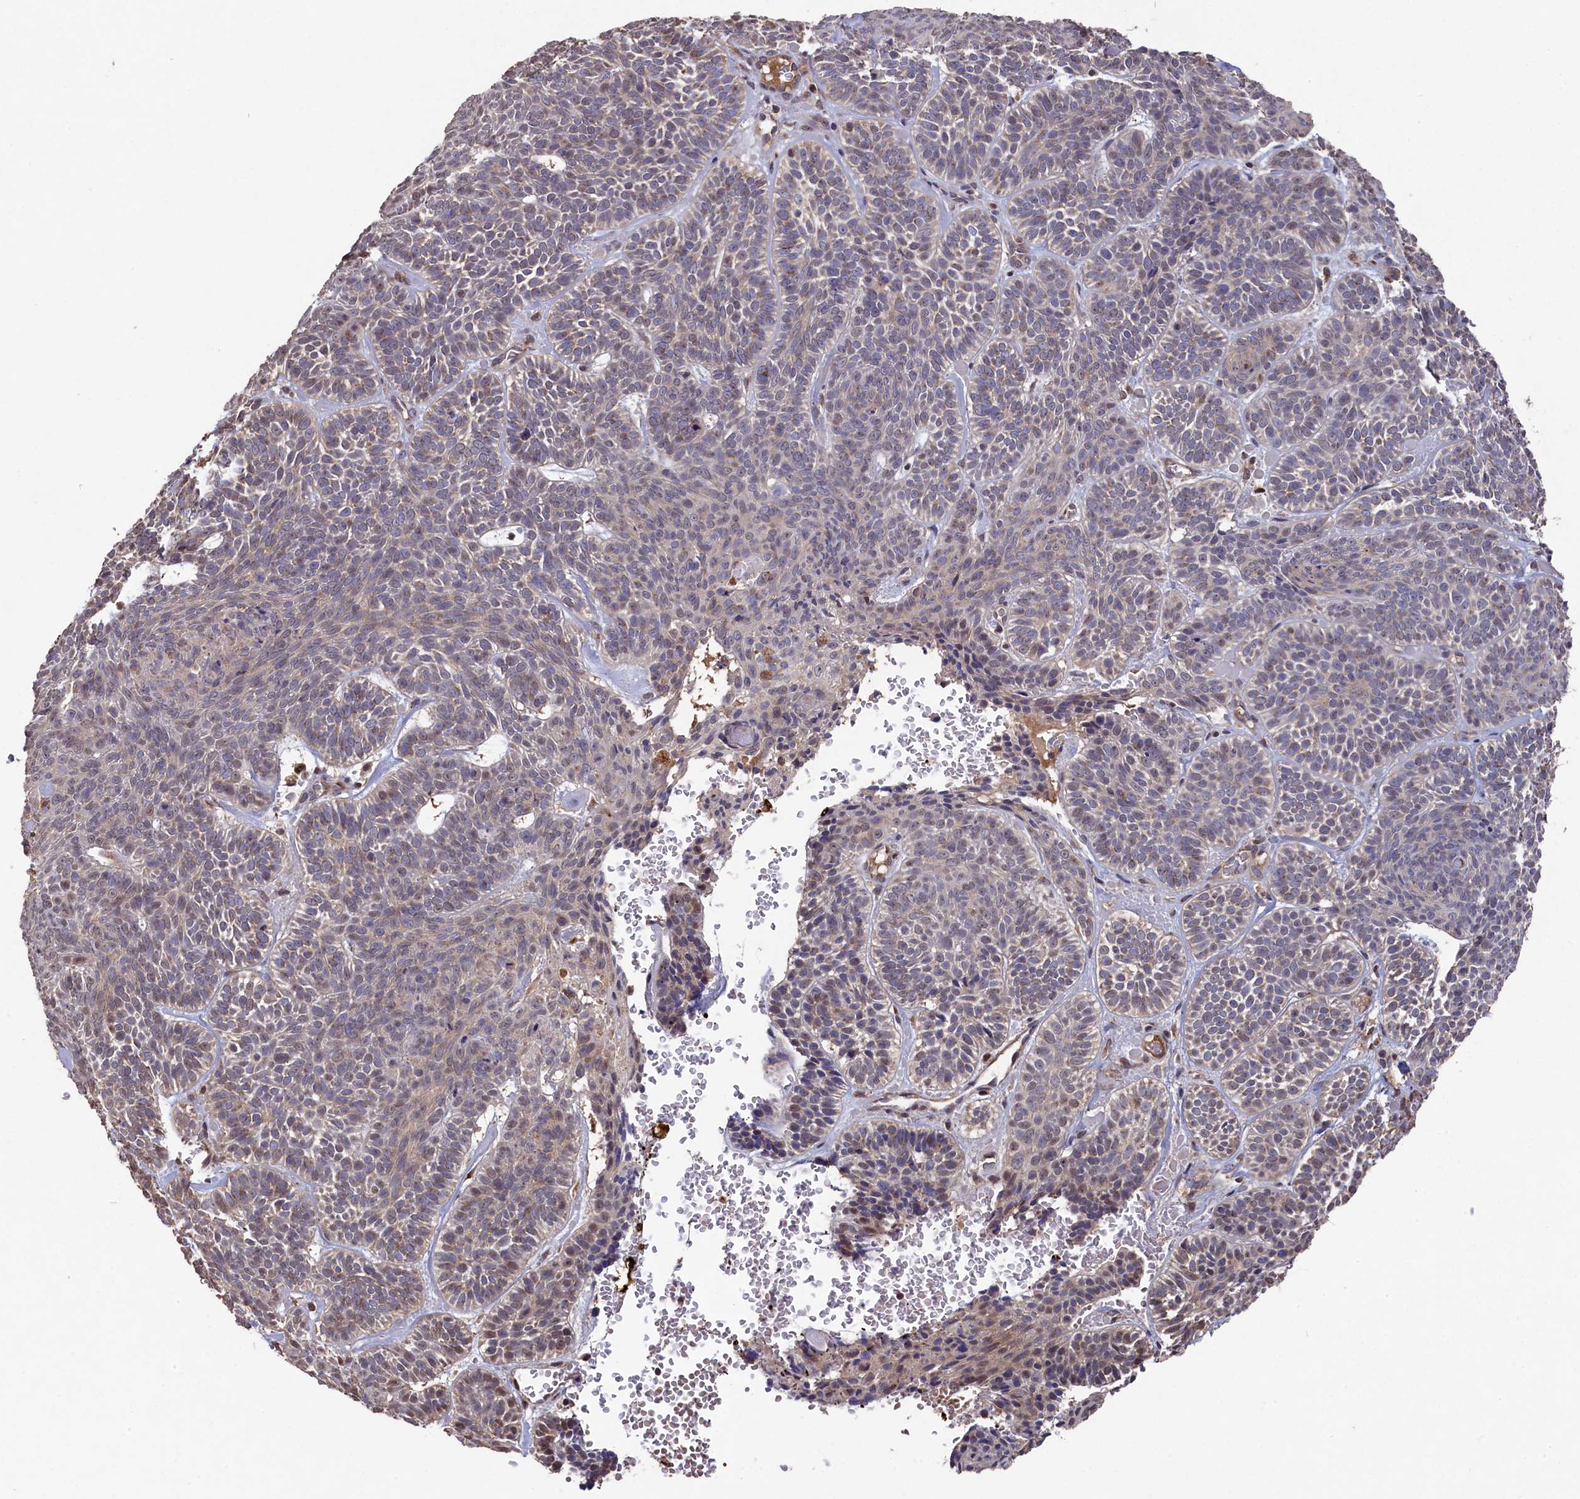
{"staining": {"intensity": "weak", "quantity": "<25%", "location": "cytoplasmic/membranous"}, "tissue": "skin cancer", "cell_type": "Tumor cells", "image_type": "cancer", "snomed": [{"axis": "morphology", "description": "Basal cell carcinoma"}, {"axis": "topography", "description": "Skin"}], "caption": "This is a image of IHC staining of skin cancer, which shows no positivity in tumor cells.", "gene": "NAA60", "patient": {"sex": "male", "age": 85}}